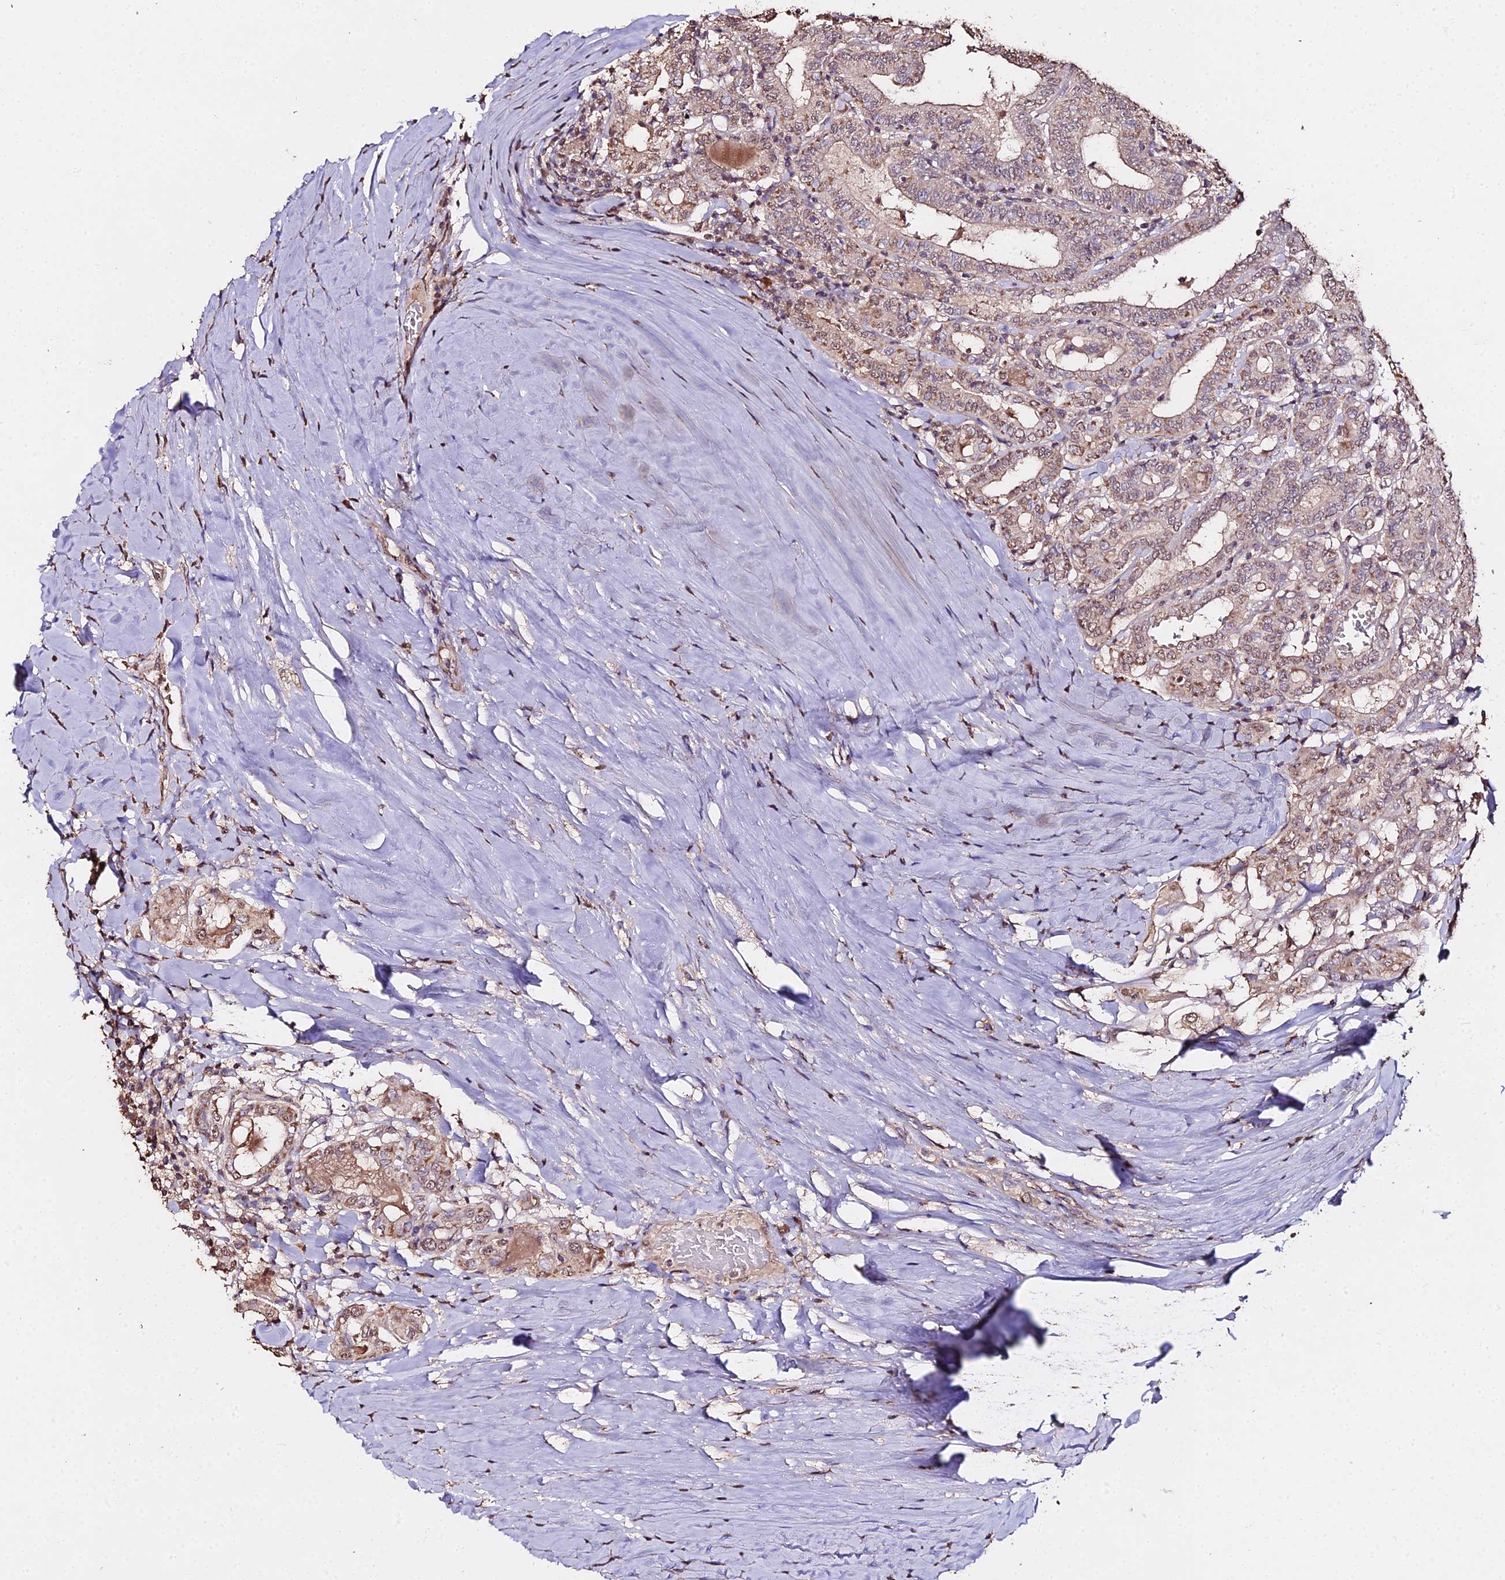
{"staining": {"intensity": "moderate", "quantity": "25%-75%", "location": "cytoplasmic/membranous"}, "tissue": "thyroid cancer", "cell_type": "Tumor cells", "image_type": "cancer", "snomed": [{"axis": "morphology", "description": "Papillary adenocarcinoma, NOS"}, {"axis": "topography", "description": "Thyroid gland"}], "caption": "Immunohistochemistry staining of thyroid cancer (papillary adenocarcinoma), which demonstrates medium levels of moderate cytoplasmic/membranous expression in about 25%-75% of tumor cells indicating moderate cytoplasmic/membranous protein staining. The staining was performed using DAB (brown) for protein detection and nuclei were counterstained in hematoxylin (blue).", "gene": "METTL13", "patient": {"sex": "female", "age": 72}}